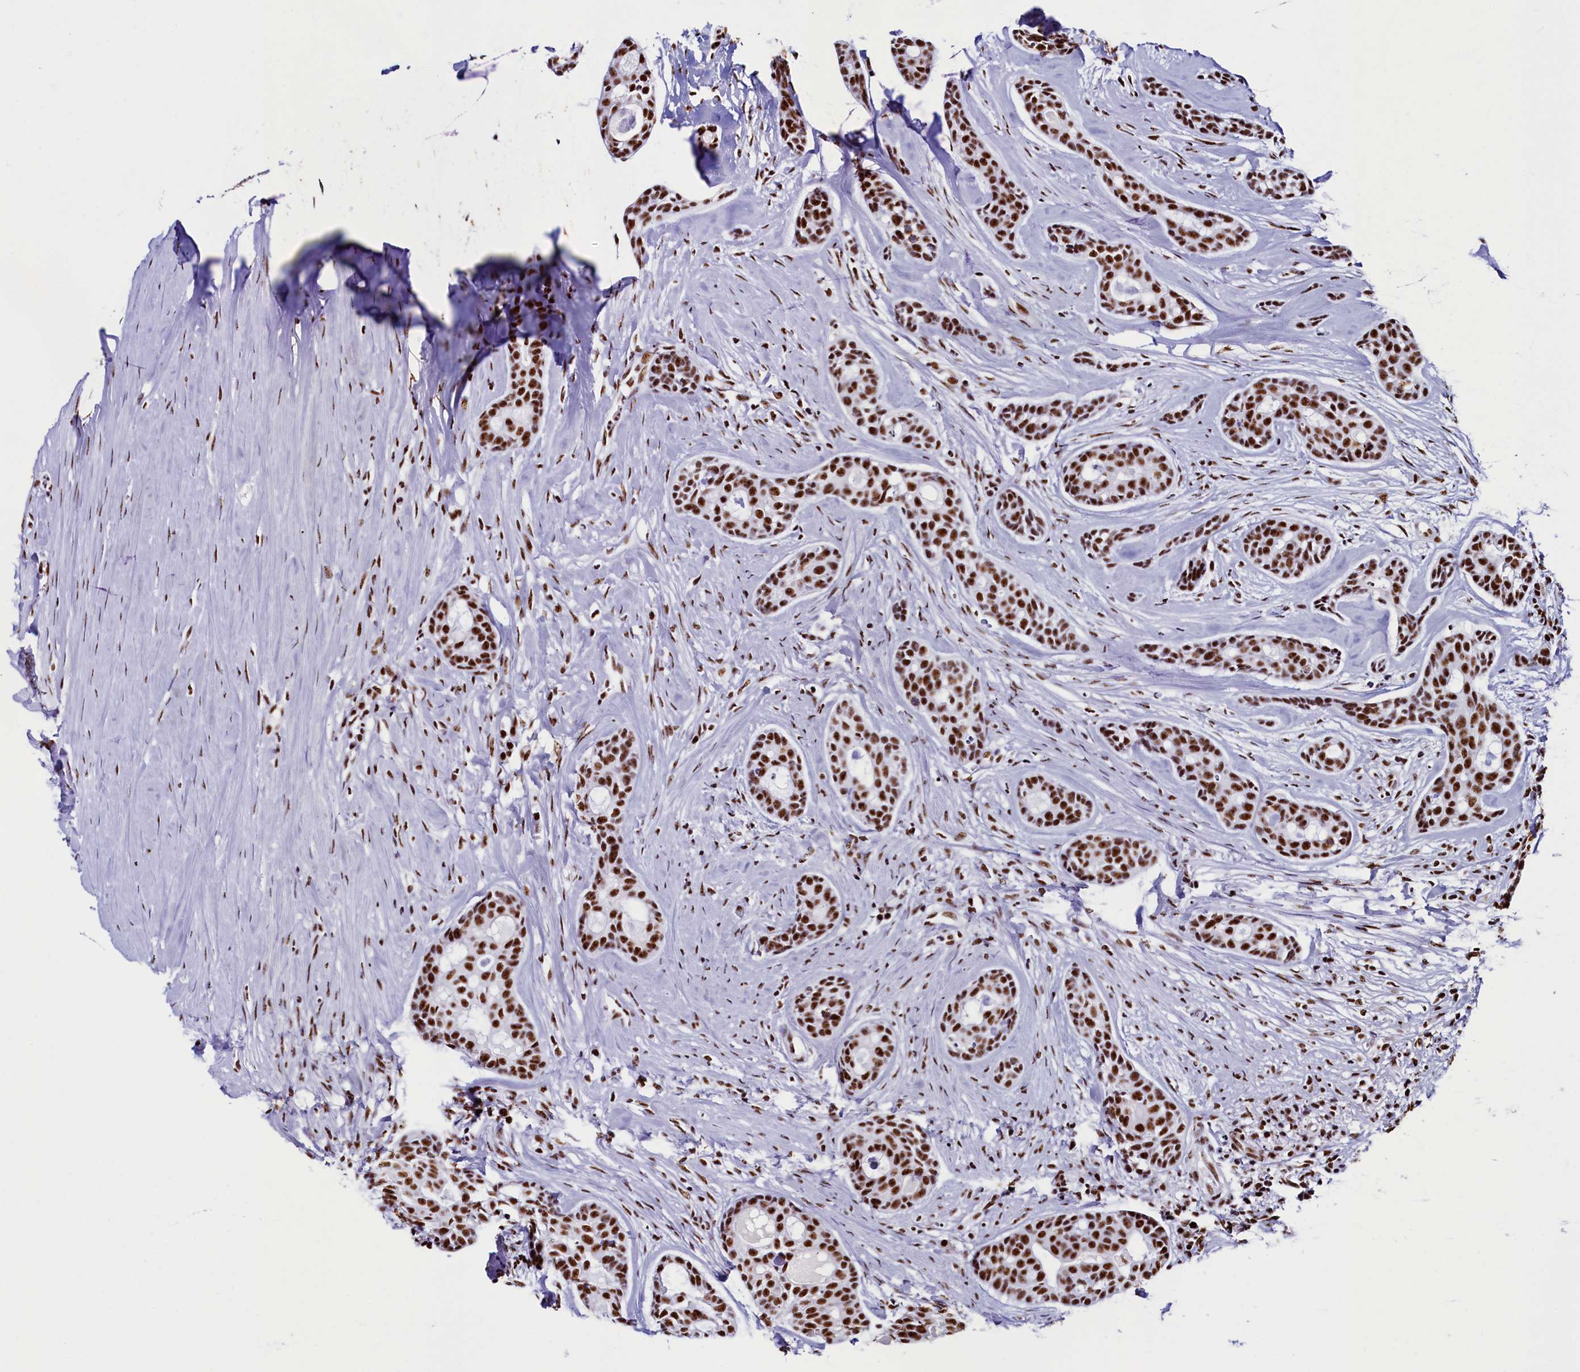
{"staining": {"intensity": "strong", "quantity": ">75%", "location": "nuclear"}, "tissue": "head and neck cancer", "cell_type": "Tumor cells", "image_type": "cancer", "snomed": [{"axis": "morphology", "description": "Adenocarcinoma, NOS"}, {"axis": "topography", "description": "Subcutis"}, {"axis": "topography", "description": "Head-Neck"}], "caption": "The immunohistochemical stain labels strong nuclear positivity in tumor cells of head and neck cancer (adenocarcinoma) tissue.", "gene": "SRRM2", "patient": {"sex": "female", "age": 73}}